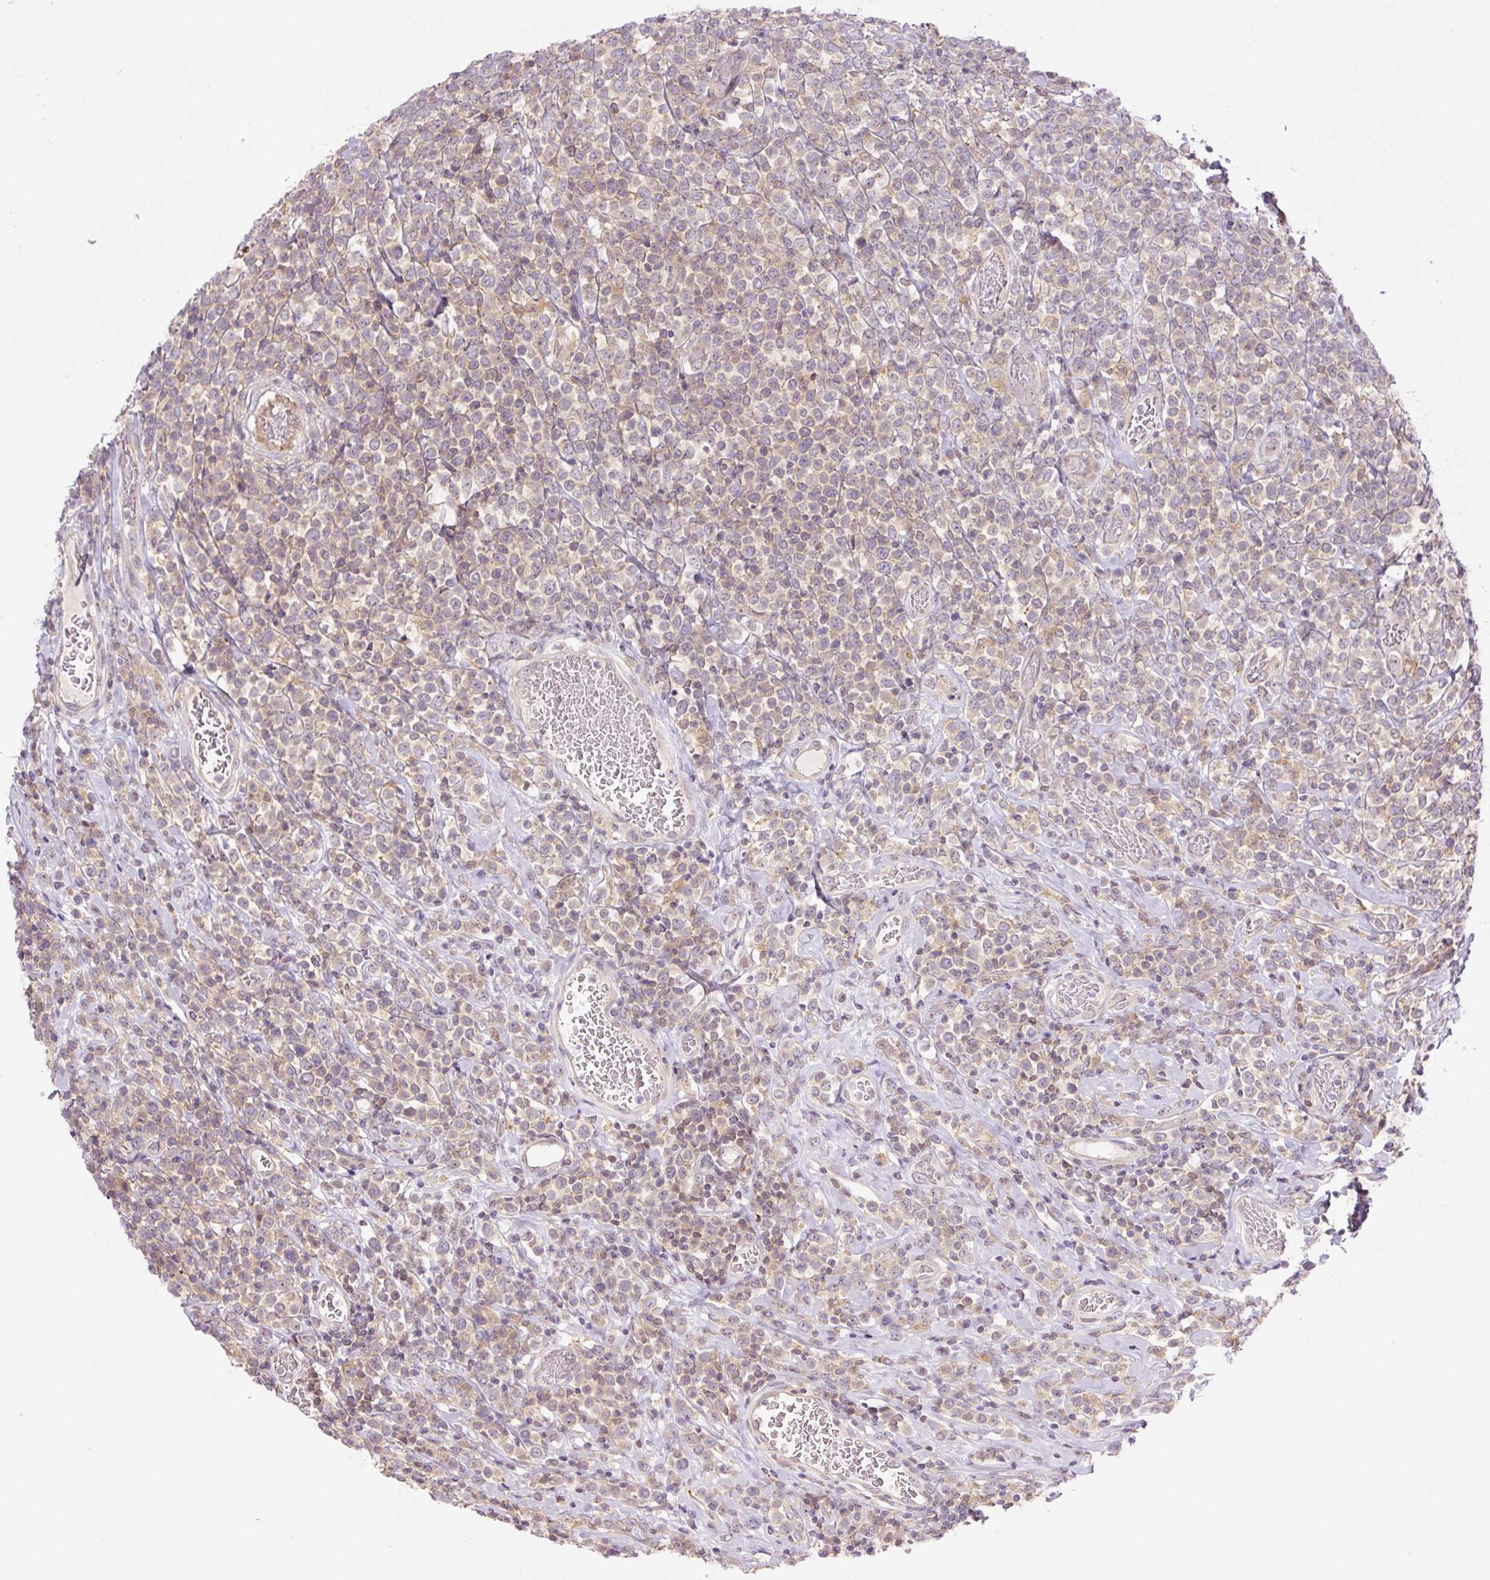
{"staining": {"intensity": "weak", "quantity": "<25%", "location": "cytoplasmic/membranous"}, "tissue": "lymphoma", "cell_type": "Tumor cells", "image_type": "cancer", "snomed": [{"axis": "morphology", "description": "Malignant lymphoma, non-Hodgkin's type, High grade"}, {"axis": "topography", "description": "Soft tissue"}], "caption": "A high-resolution micrograph shows IHC staining of high-grade malignant lymphoma, non-Hodgkin's type, which displays no significant staining in tumor cells. (Brightfield microscopy of DAB (3,3'-diaminobenzidine) immunohistochemistry at high magnification).", "gene": "SPSB2", "patient": {"sex": "female", "age": 56}}